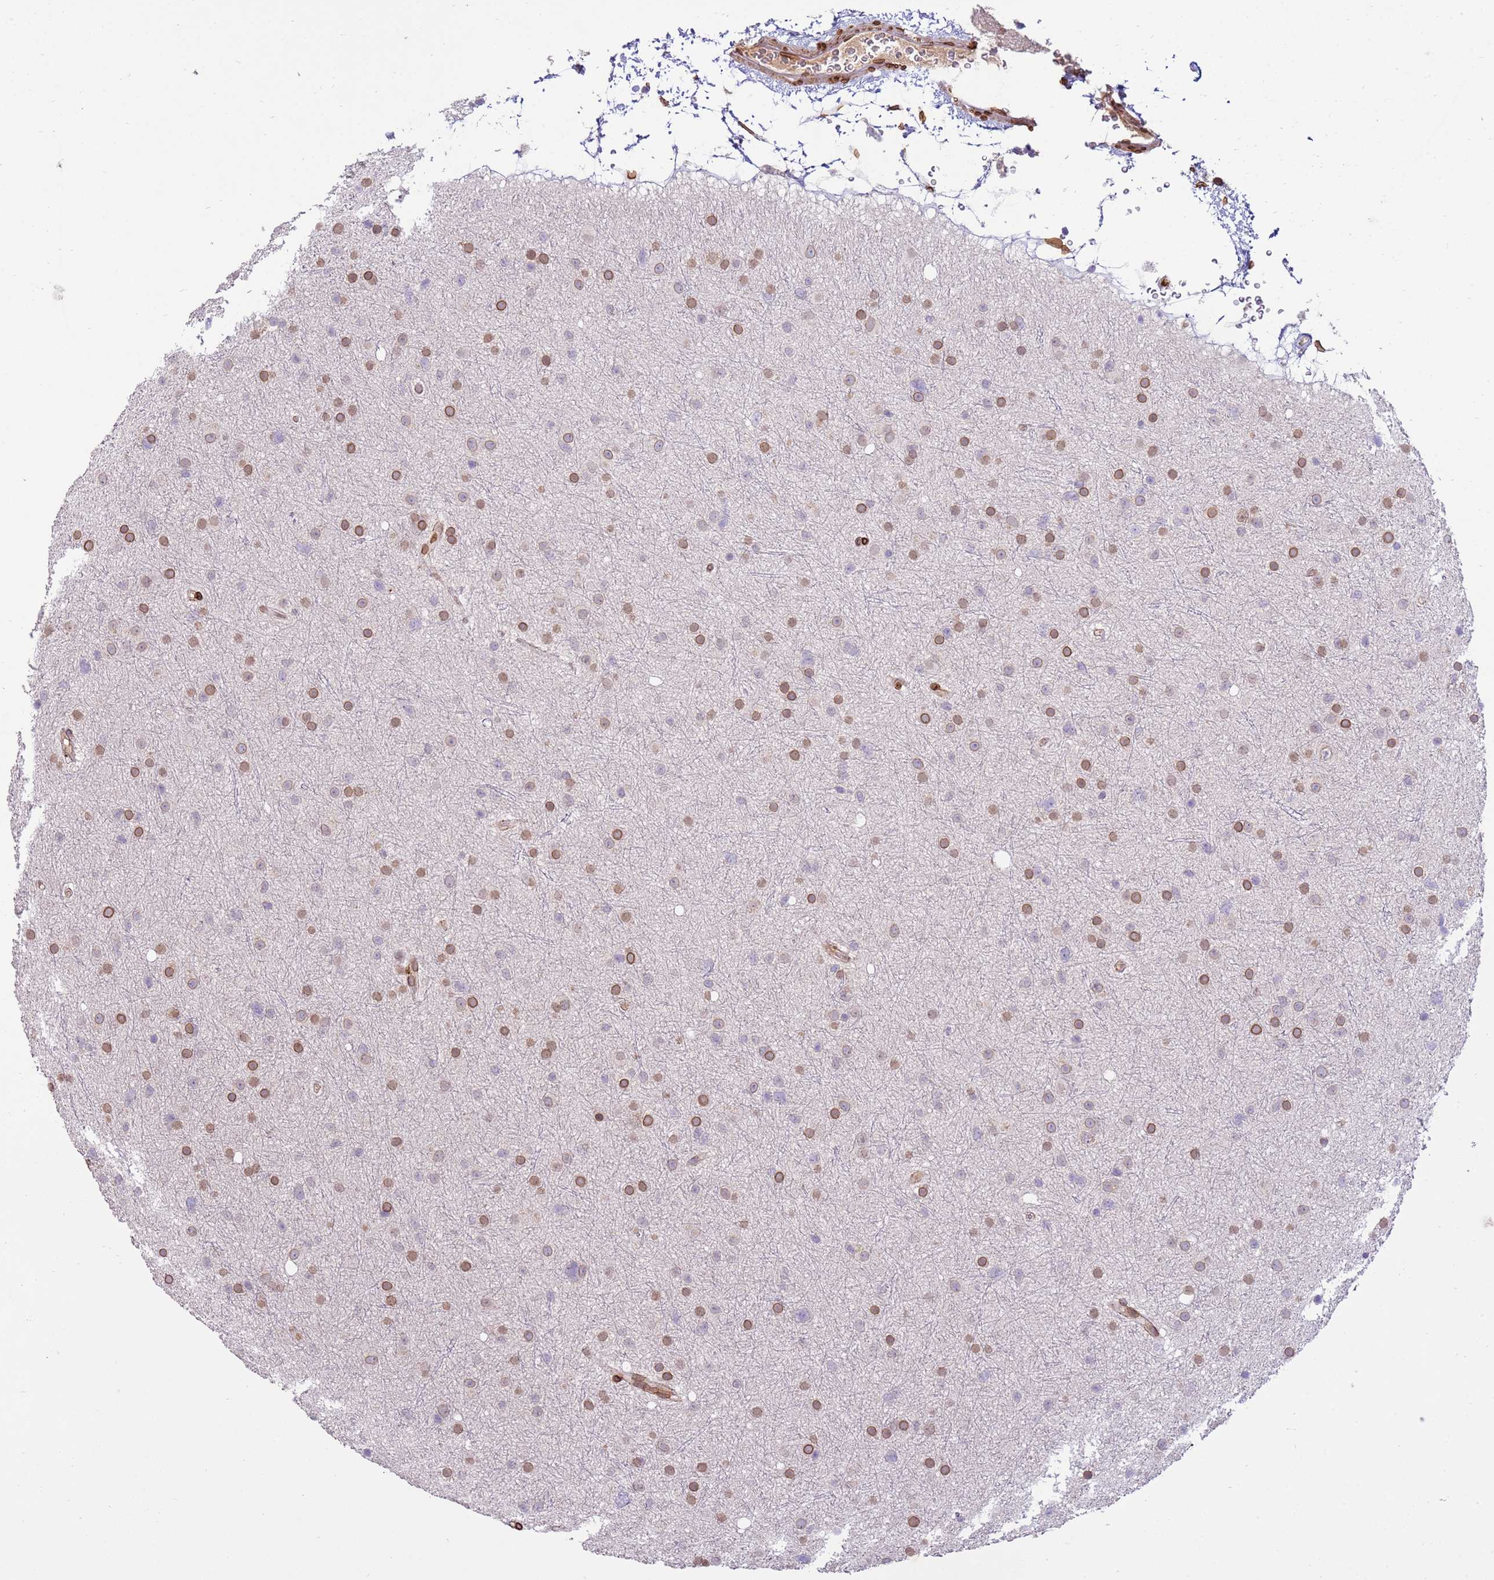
{"staining": {"intensity": "moderate", "quantity": "25%-75%", "location": "cytoplasmic/membranous,nuclear"}, "tissue": "glioma", "cell_type": "Tumor cells", "image_type": "cancer", "snomed": [{"axis": "morphology", "description": "Glioma, malignant, Low grade"}, {"axis": "topography", "description": "Cerebral cortex"}], "caption": "Immunohistochemical staining of human malignant glioma (low-grade) reveals medium levels of moderate cytoplasmic/membranous and nuclear protein positivity in about 25%-75% of tumor cells.", "gene": "TMEM47", "patient": {"sex": "female", "age": 39}}